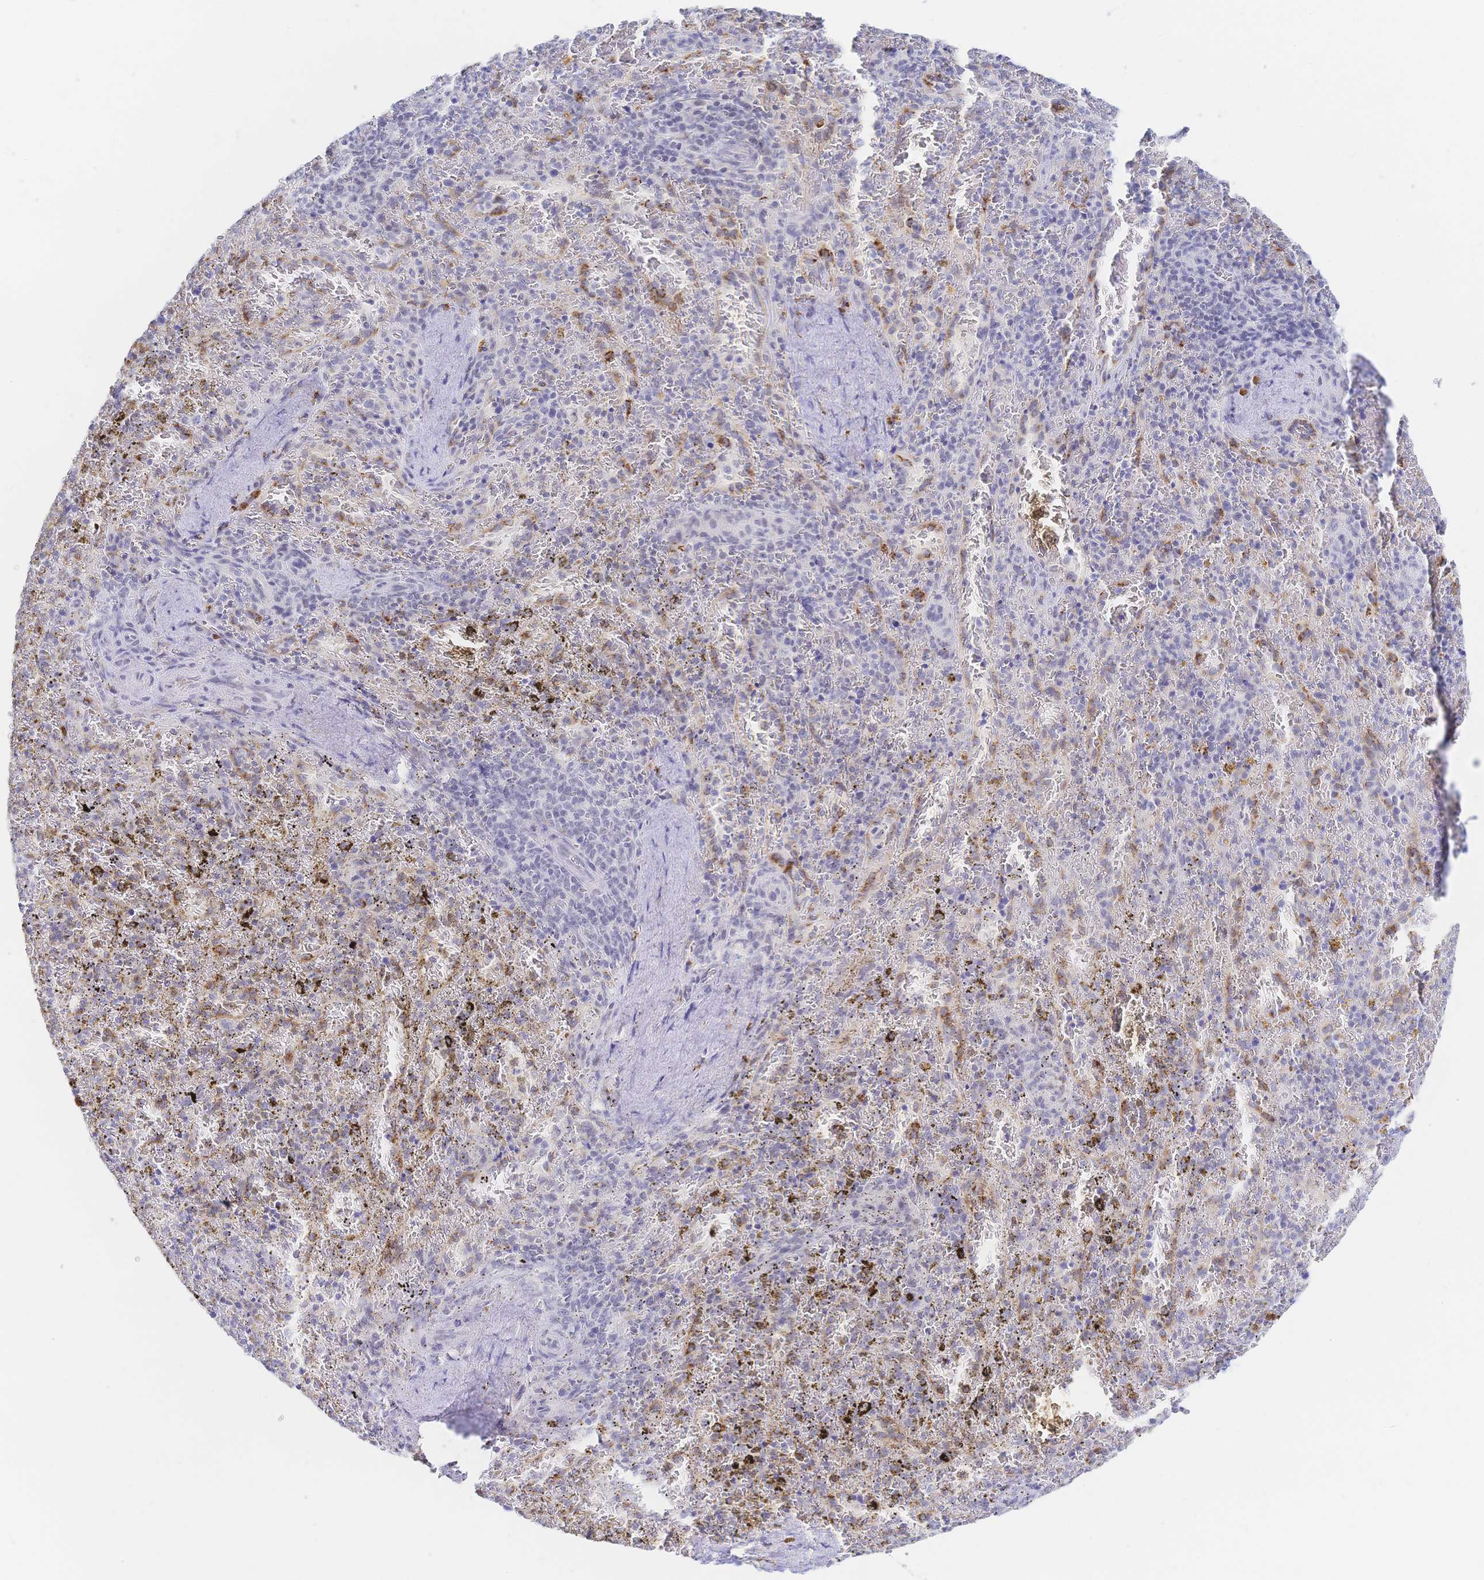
{"staining": {"intensity": "negative", "quantity": "none", "location": "none"}, "tissue": "spleen", "cell_type": "Cells in red pulp", "image_type": "normal", "snomed": [{"axis": "morphology", "description": "Normal tissue, NOS"}, {"axis": "topography", "description": "Spleen"}], "caption": "The histopathology image reveals no significant expression in cells in red pulp of spleen. (Stains: DAB (3,3'-diaminobenzidine) immunohistochemistry (IHC) with hematoxylin counter stain, Microscopy: brightfield microscopy at high magnification).", "gene": "SIAH3", "patient": {"sex": "female", "age": 50}}